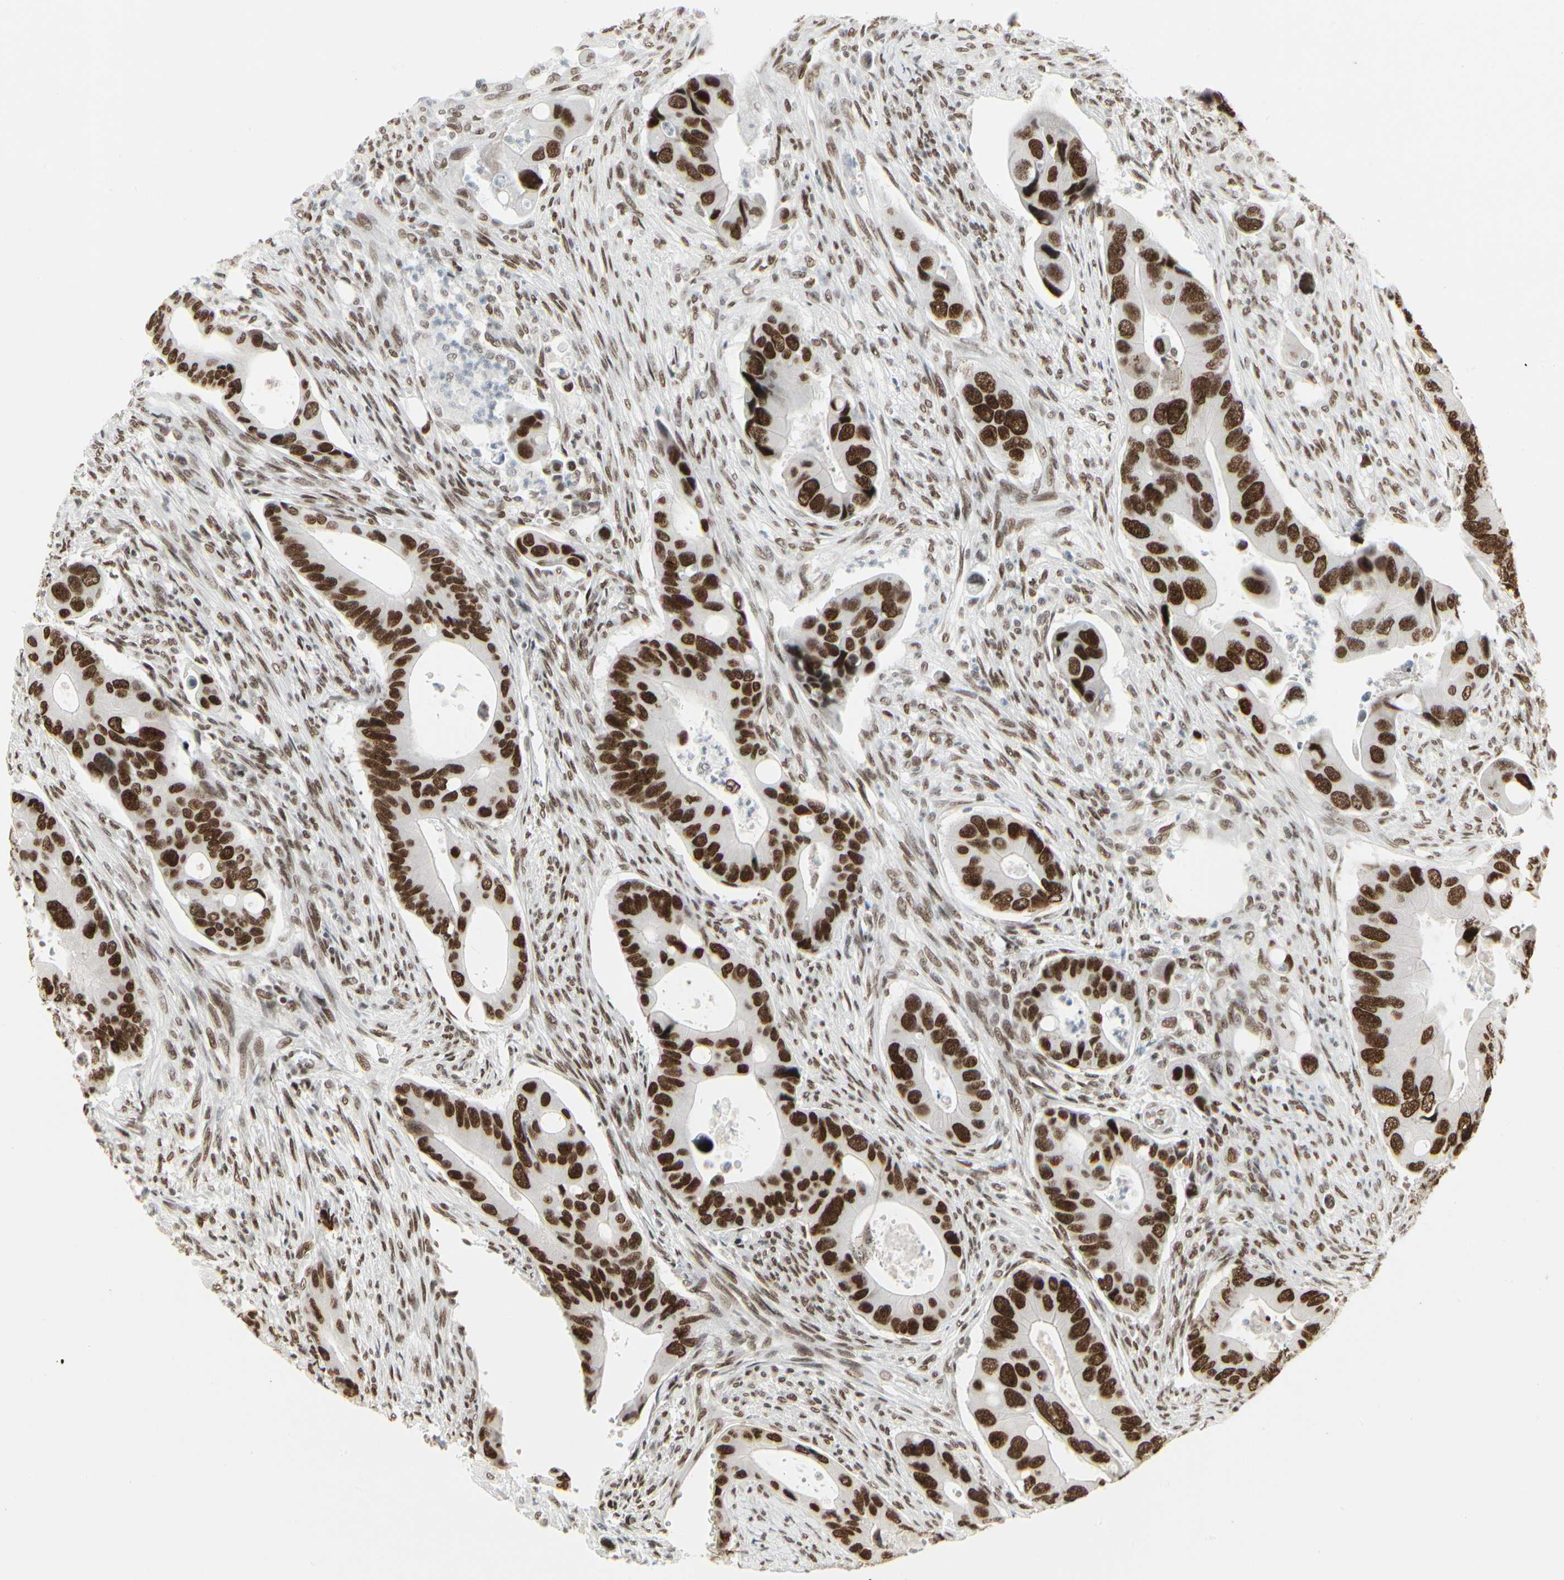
{"staining": {"intensity": "strong", "quantity": ">75%", "location": "nuclear"}, "tissue": "colorectal cancer", "cell_type": "Tumor cells", "image_type": "cancer", "snomed": [{"axis": "morphology", "description": "Adenocarcinoma, NOS"}, {"axis": "topography", "description": "Rectum"}], "caption": "IHC photomicrograph of human colorectal cancer (adenocarcinoma) stained for a protein (brown), which reveals high levels of strong nuclear positivity in about >75% of tumor cells.", "gene": "HMG20A", "patient": {"sex": "female", "age": 57}}